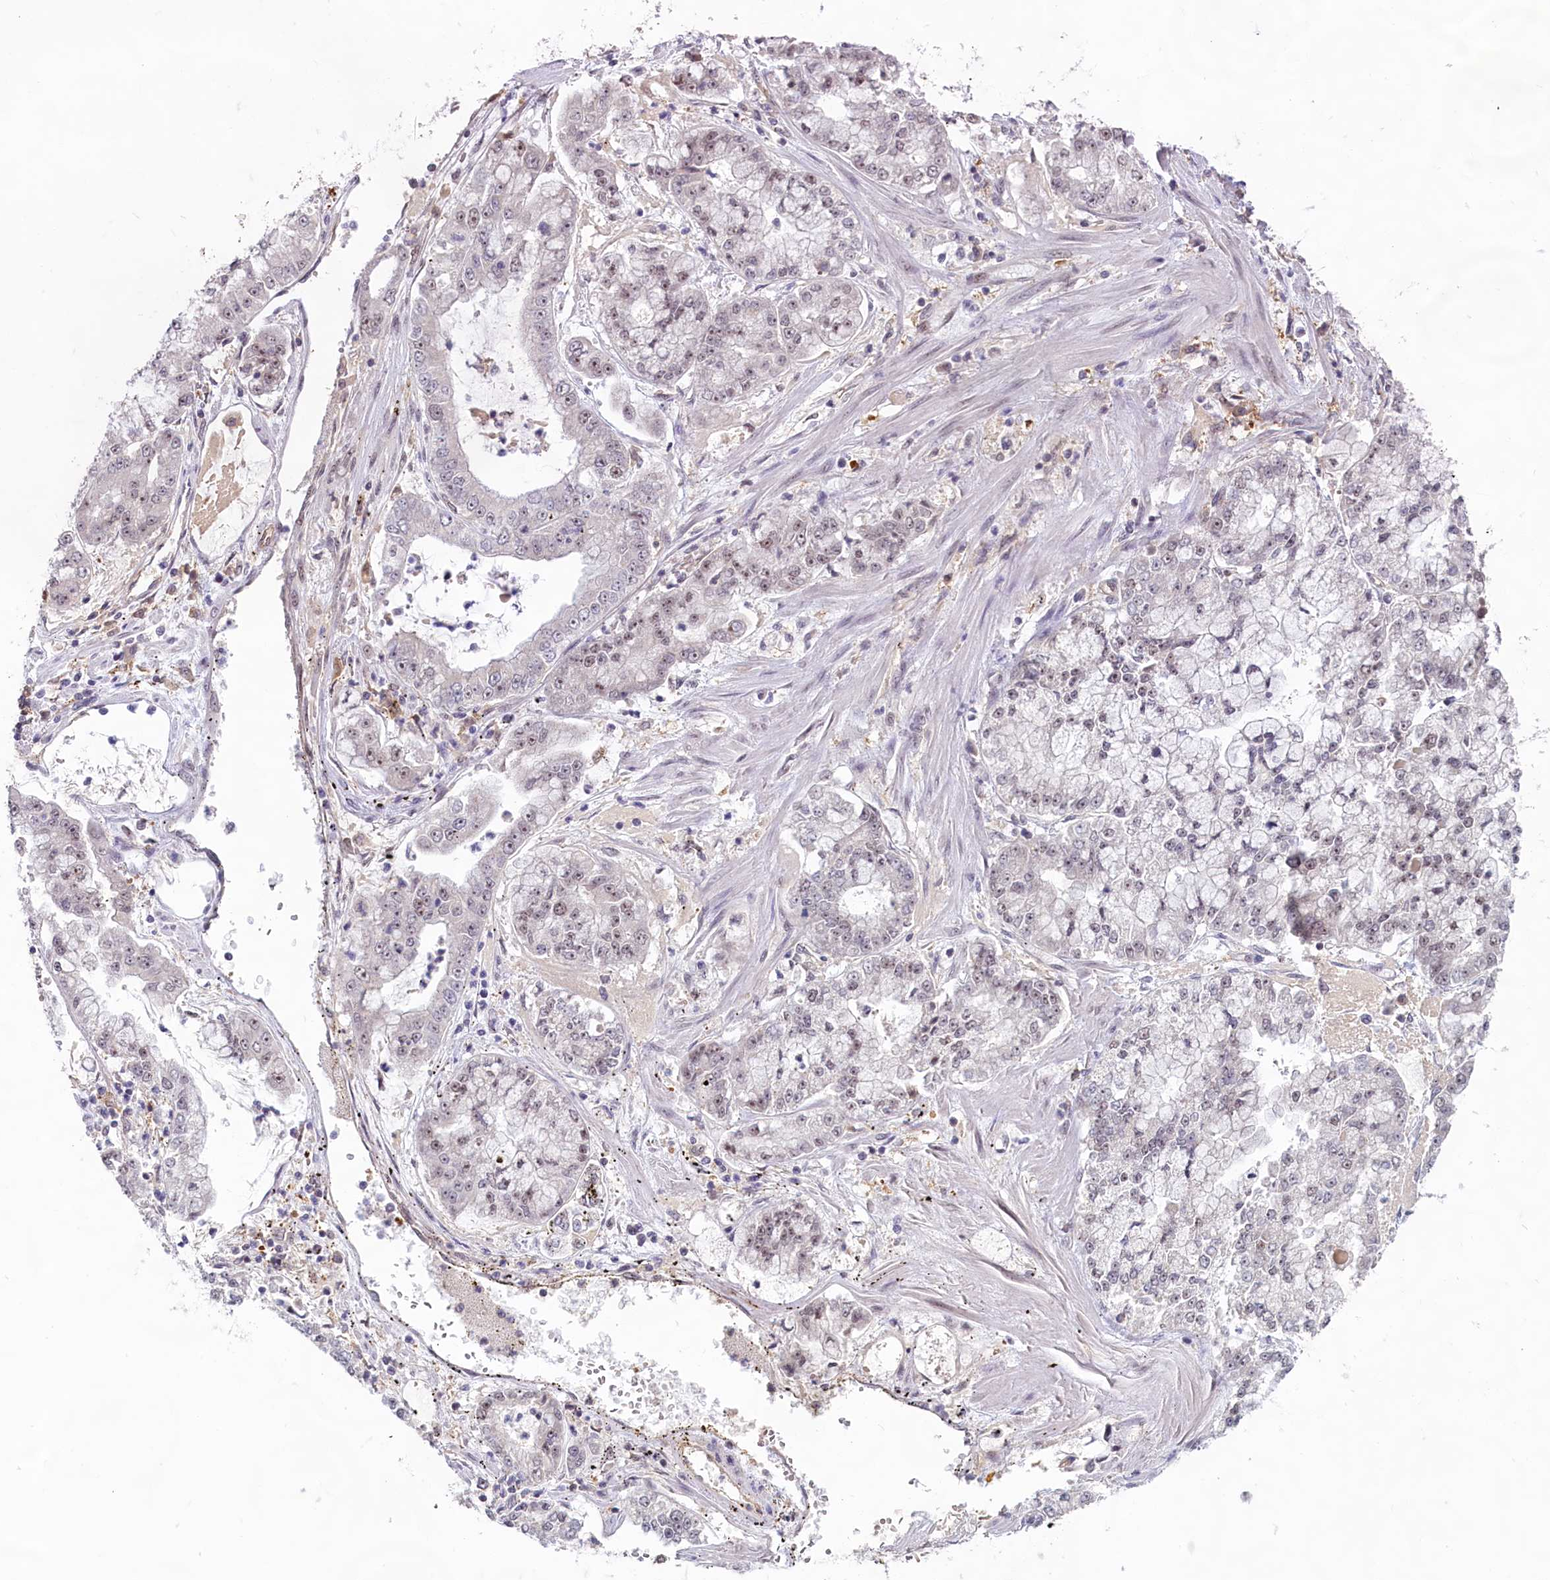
{"staining": {"intensity": "weak", "quantity": "25%-75%", "location": "nuclear"}, "tissue": "stomach cancer", "cell_type": "Tumor cells", "image_type": "cancer", "snomed": [{"axis": "morphology", "description": "Adenocarcinoma, NOS"}, {"axis": "topography", "description": "Stomach"}], "caption": "Protein expression by immunohistochemistry (IHC) reveals weak nuclear staining in about 25%-75% of tumor cells in adenocarcinoma (stomach).", "gene": "C1D", "patient": {"sex": "male", "age": 76}}